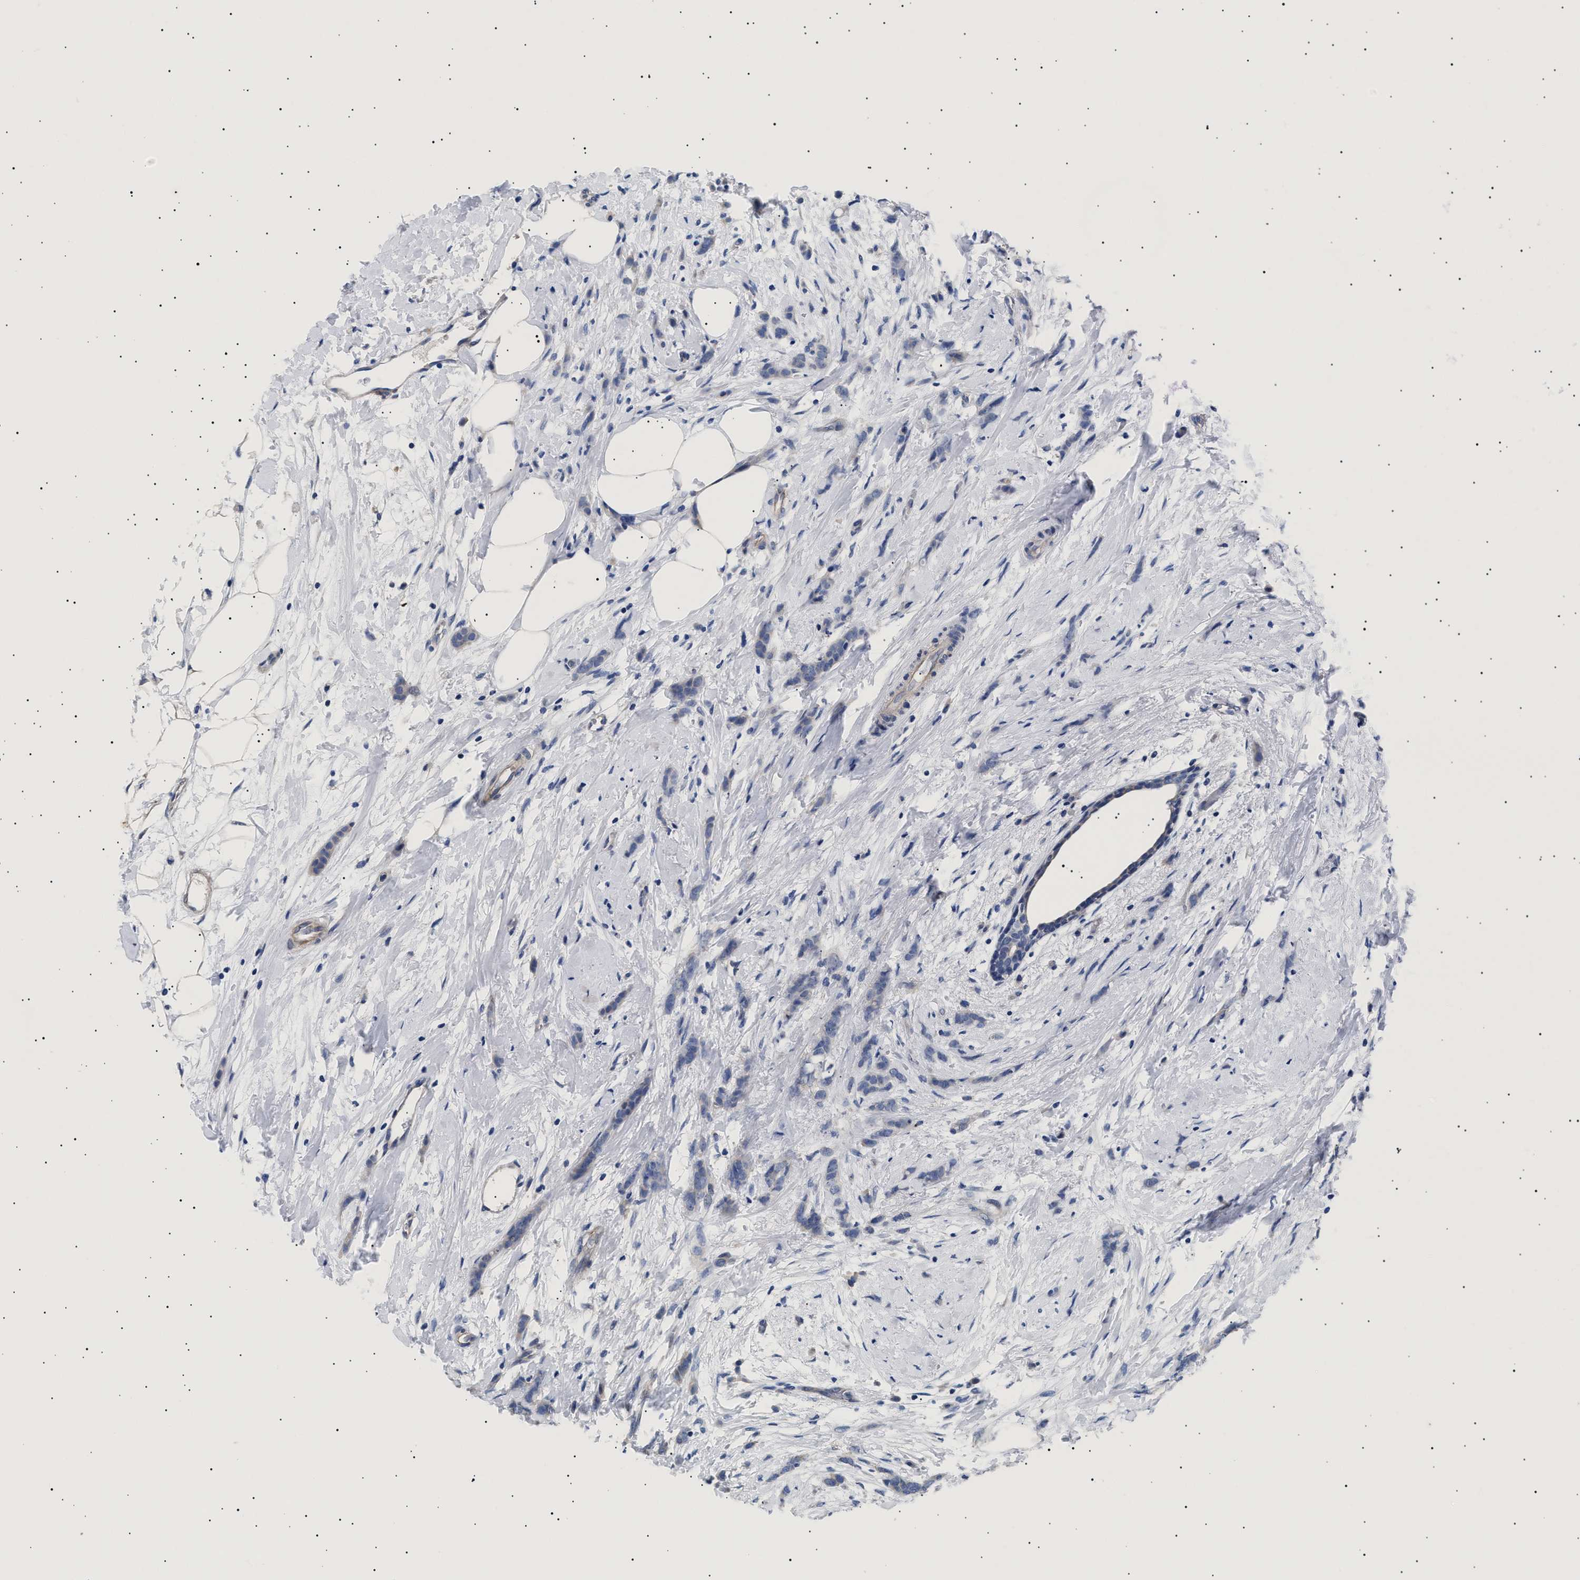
{"staining": {"intensity": "weak", "quantity": "<25%", "location": "cytoplasmic/membranous"}, "tissue": "breast cancer", "cell_type": "Tumor cells", "image_type": "cancer", "snomed": [{"axis": "morphology", "description": "Lobular carcinoma, in situ"}, {"axis": "morphology", "description": "Lobular carcinoma"}, {"axis": "topography", "description": "Breast"}], "caption": "DAB immunohistochemical staining of breast lobular carcinoma shows no significant staining in tumor cells.", "gene": "HEMGN", "patient": {"sex": "female", "age": 41}}